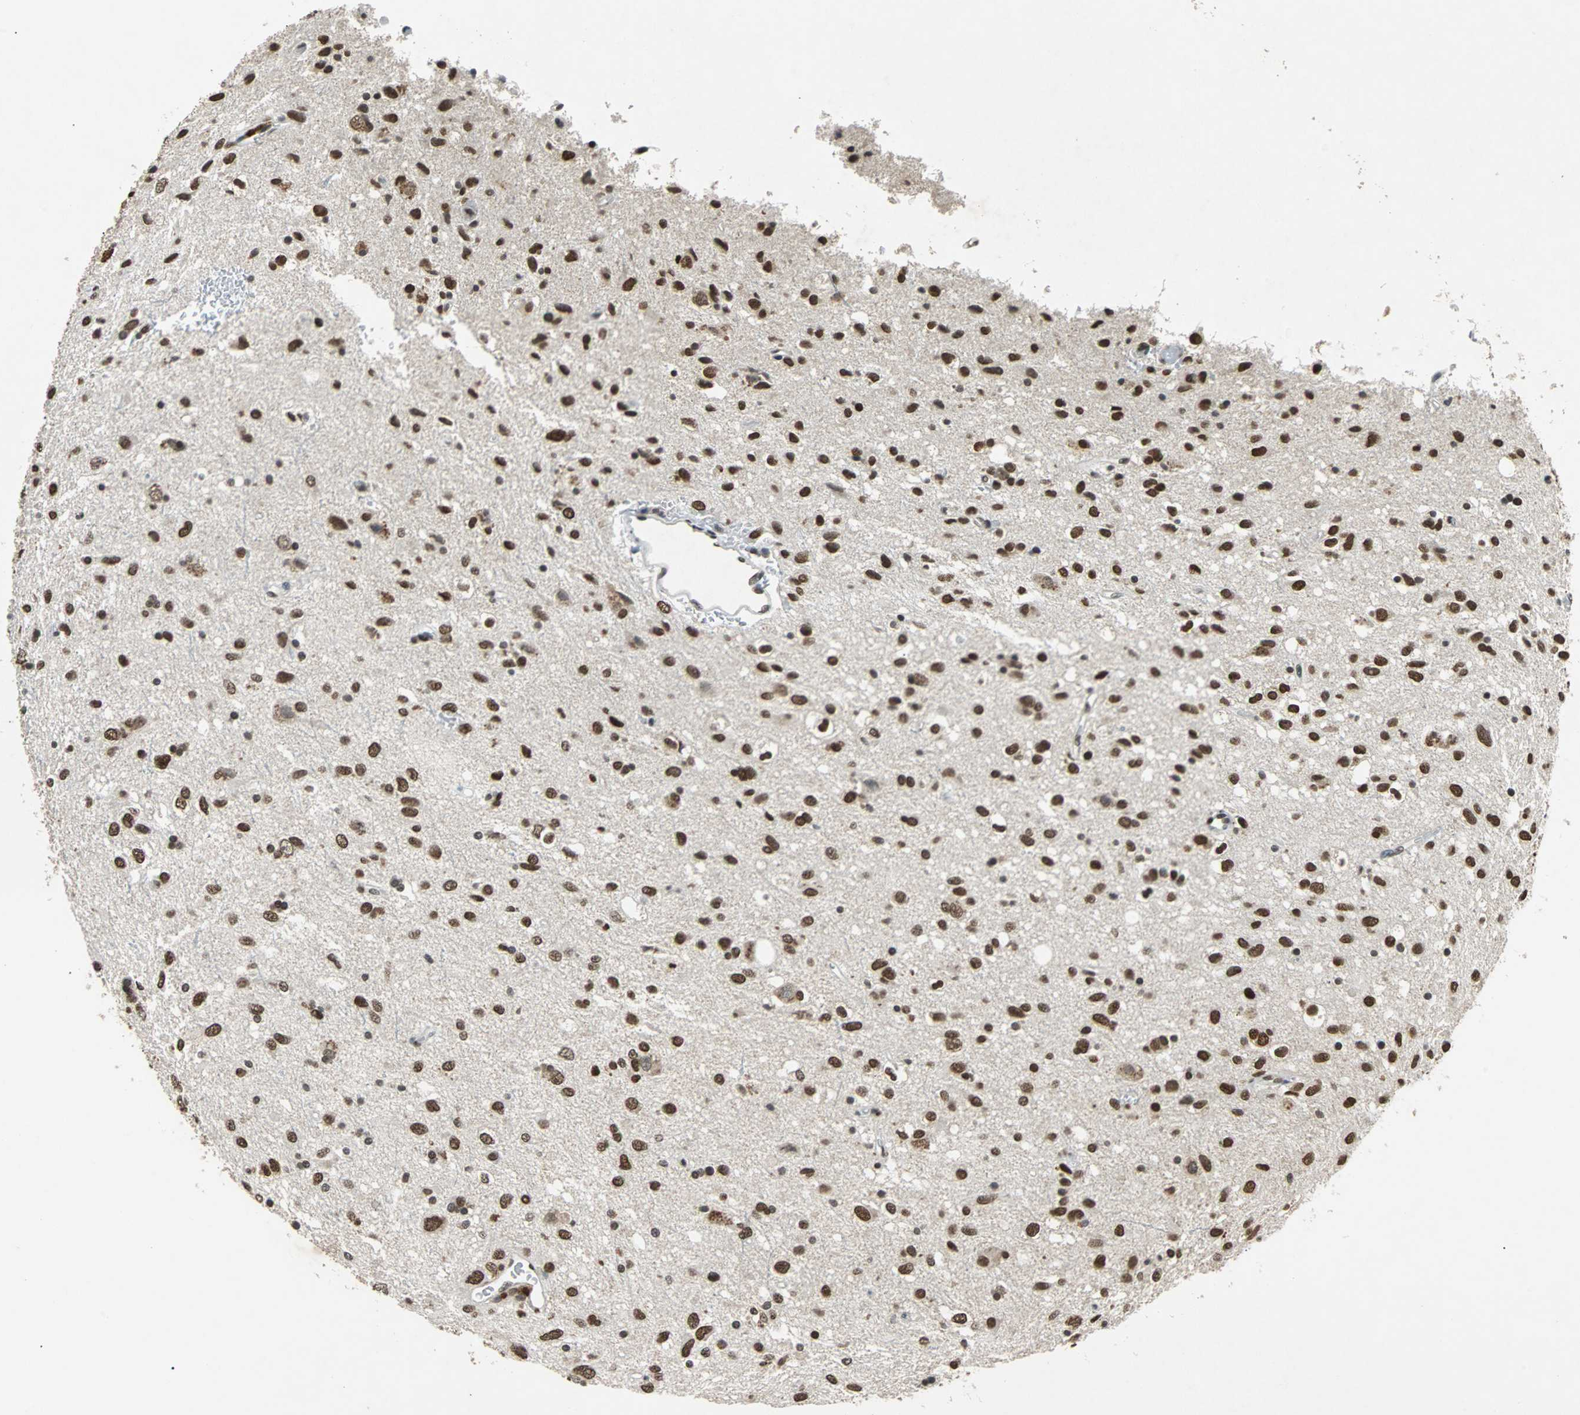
{"staining": {"intensity": "strong", "quantity": ">75%", "location": "nuclear"}, "tissue": "glioma", "cell_type": "Tumor cells", "image_type": "cancer", "snomed": [{"axis": "morphology", "description": "Glioma, malignant, Low grade"}, {"axis": "topography", "description": "Brain"}], "caption": "Protein staining by immunohistochemistry (IHC) displays strong nuclear expression in about >75% of tumor cells in glioma. (brown staining indicates protein expression, while blue staining denotes nuclei).", "gene": "PHC1", "patient": {"sex": "male", "age": 77}}